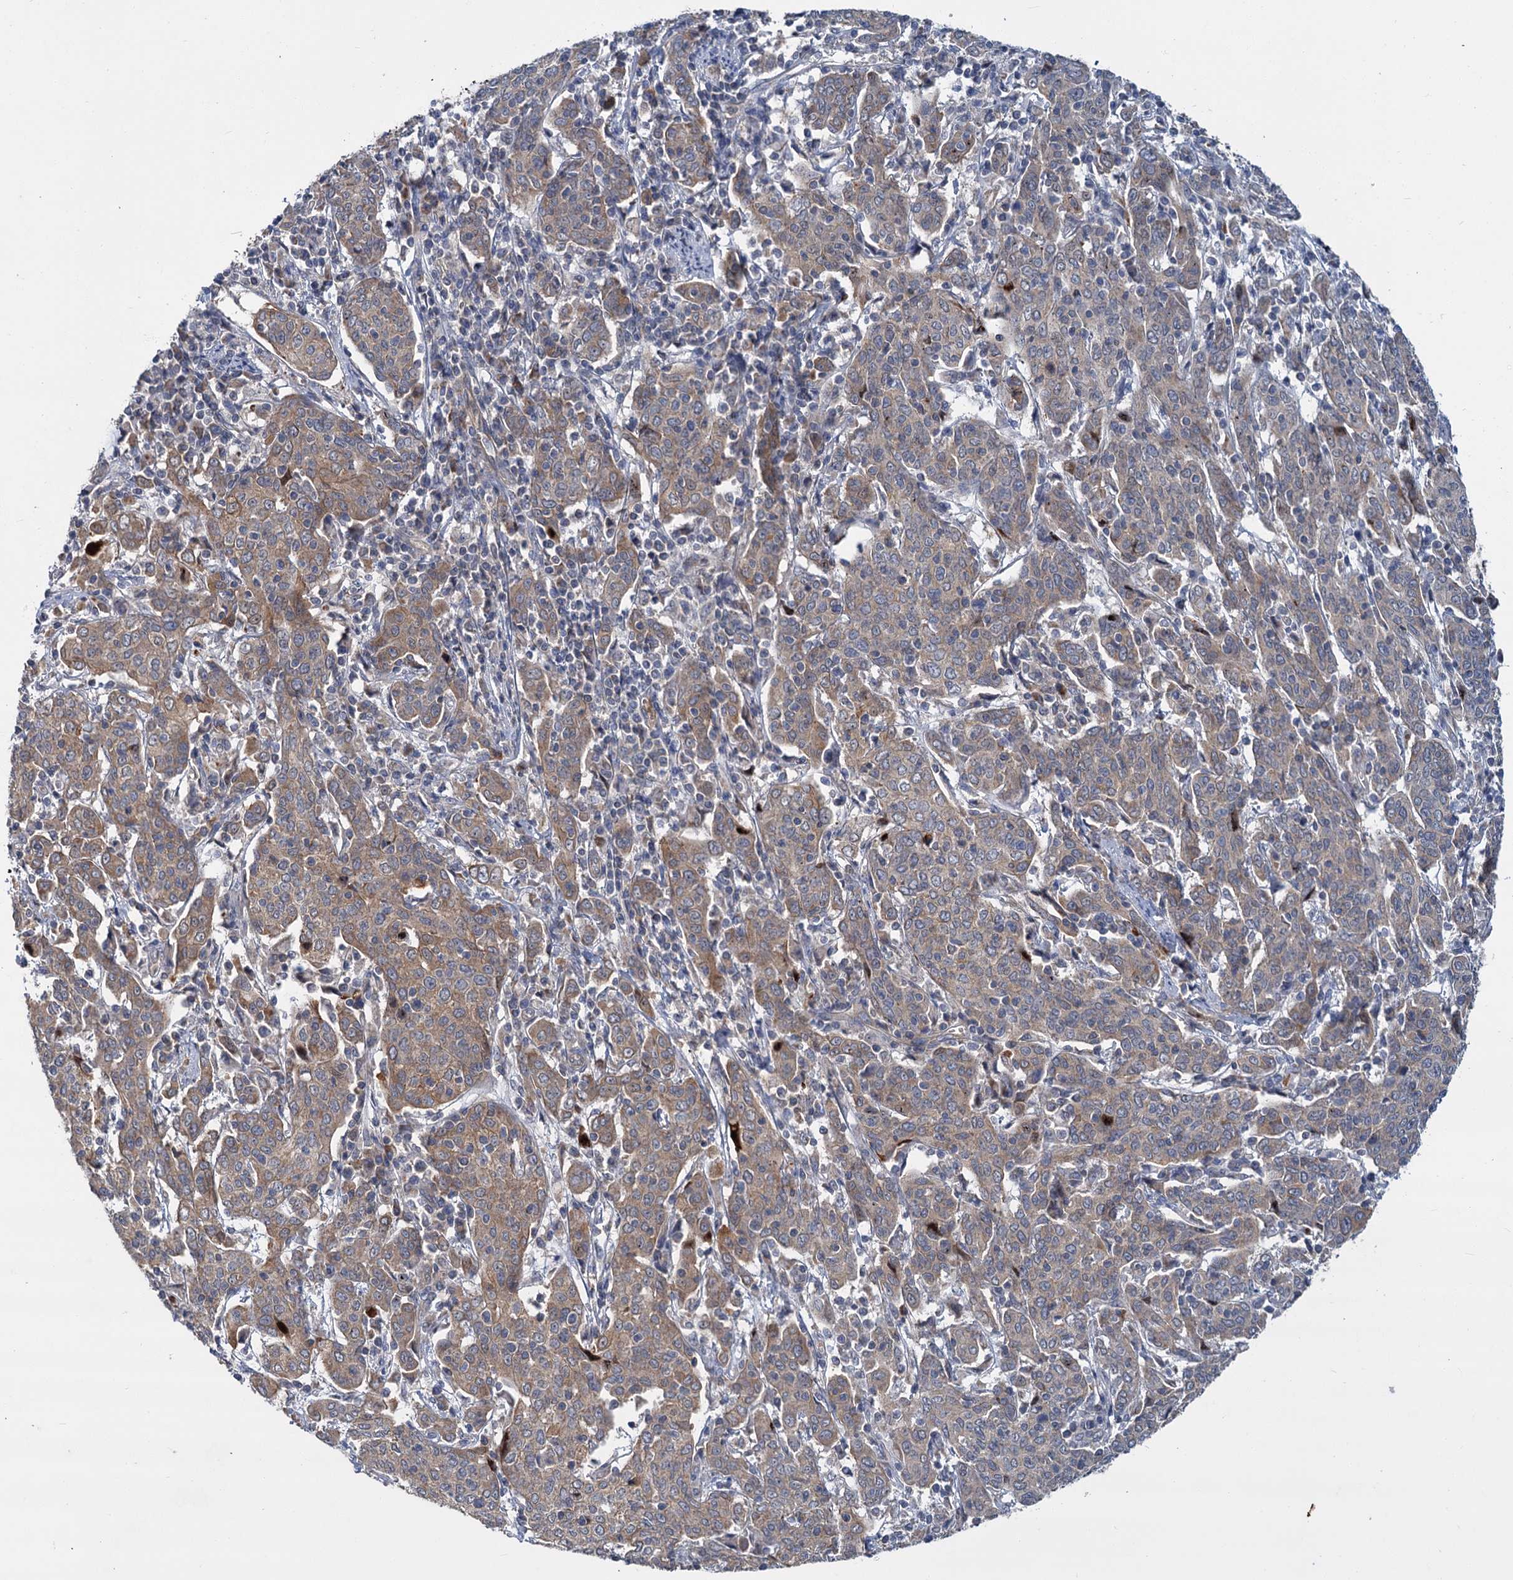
{"staining": {"intensity": "moderate", "quantity": ">75%", "location": "cytoplasmic/membranous"}, "tissue": "cervical cancer", "cell_type": "Tumor cells", "image_type": "cancer", "snomed": [{"axis": "morphology", "description": "Squamous cell carcinoma, NOS"}, {"axis": "topography", "description": "Cervix"}], "caption": "A brown stain highlights moderate cytoplasmic/membranous positivity of a protein in human cervical squamous cell carcinoma tumor cells.", "gene": "DYNC2H1", "patient": {"sex": "female", "age": 67}}